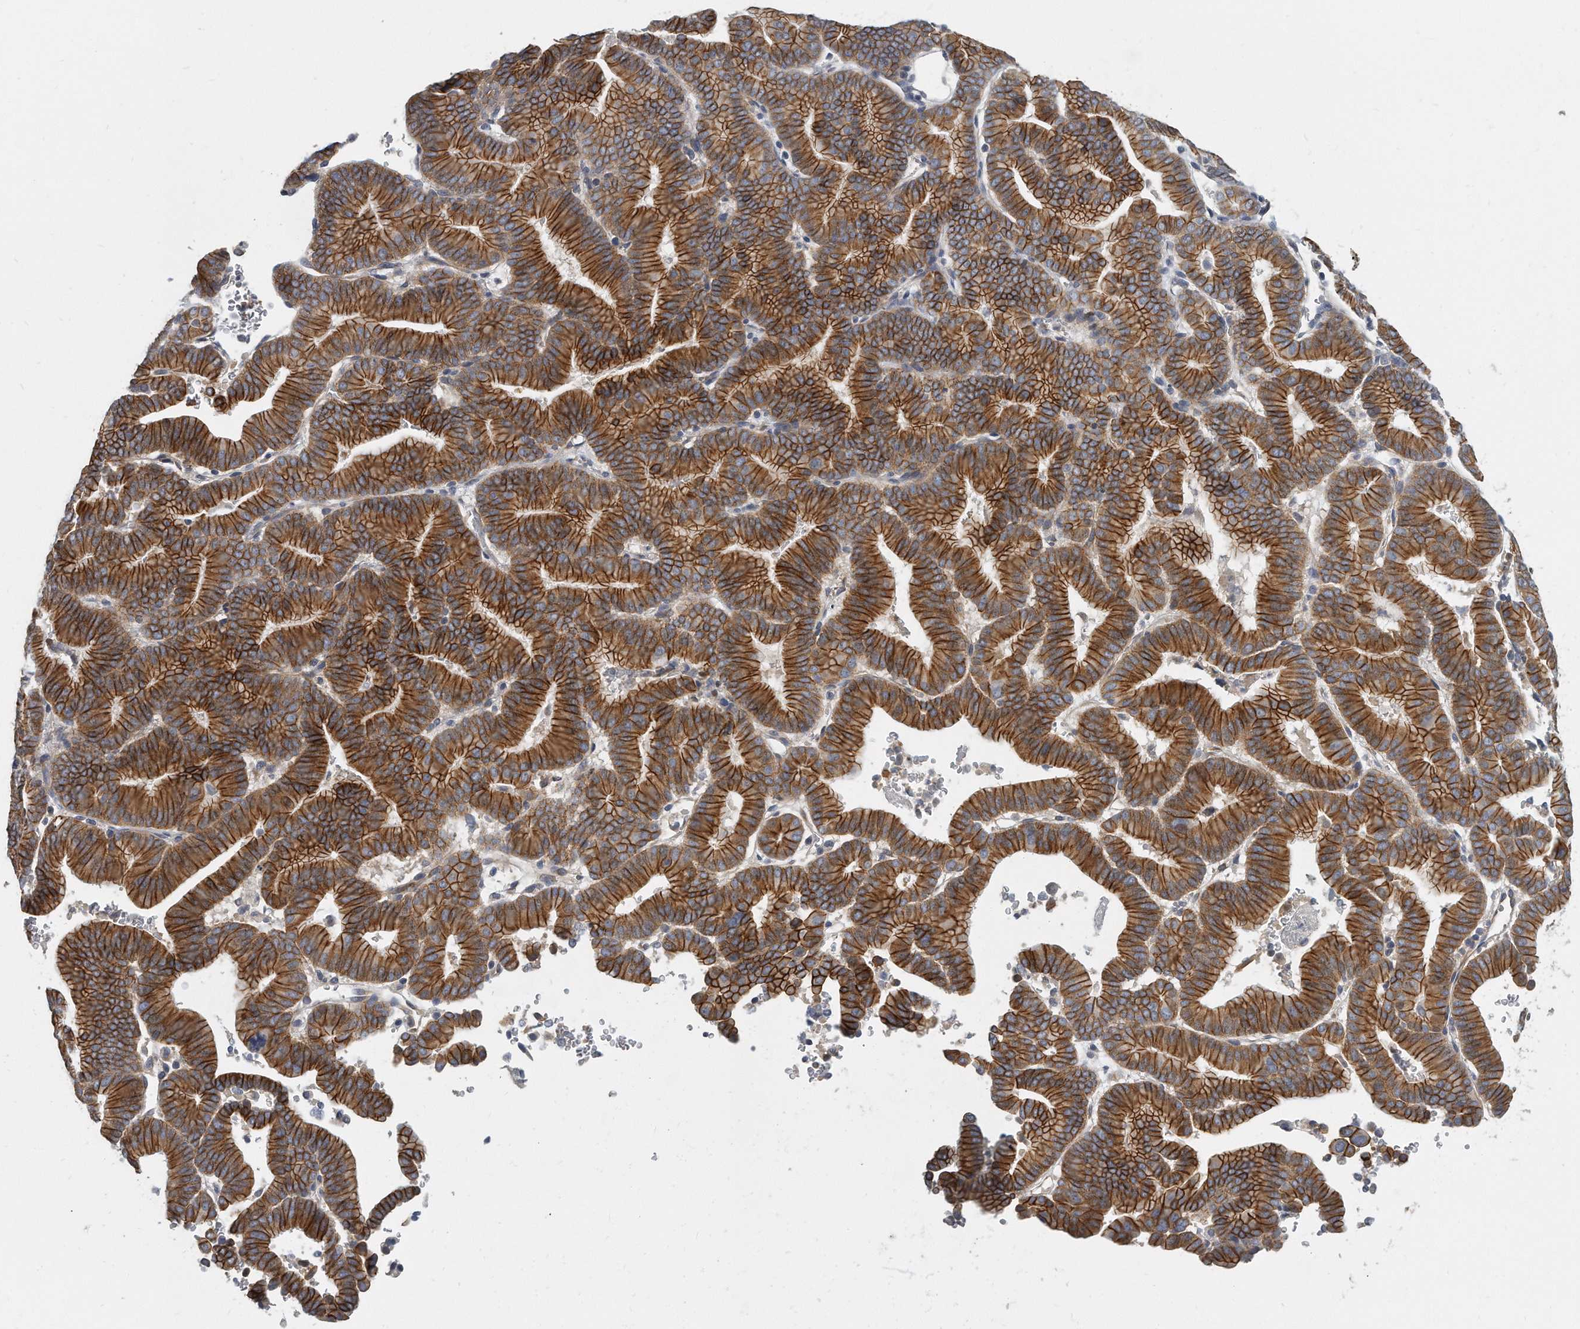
{"staining": {"intensity": "strong", "quantity": ">75%", "location": "cytoplasmic/membranous"}, "tissue": "liver cancer", "cell_type": "Tumor cells", "image_type": "cancer", "snomed": [{"axis": "morphology", "description": "Cholangiocarcinoma"}, {"axis": "topography", "description": "Liver"}], "caption": "Immunohistochemistry micrograph of cholangiocarcinoma (liver) stained for a protein (brown), which exhibits high levels of strong cytoplasmic/membranous positivity in about >75% of tumor cells.", "gene": "PLEKHA6", "patient": {"sex": "female", "age": 75}}